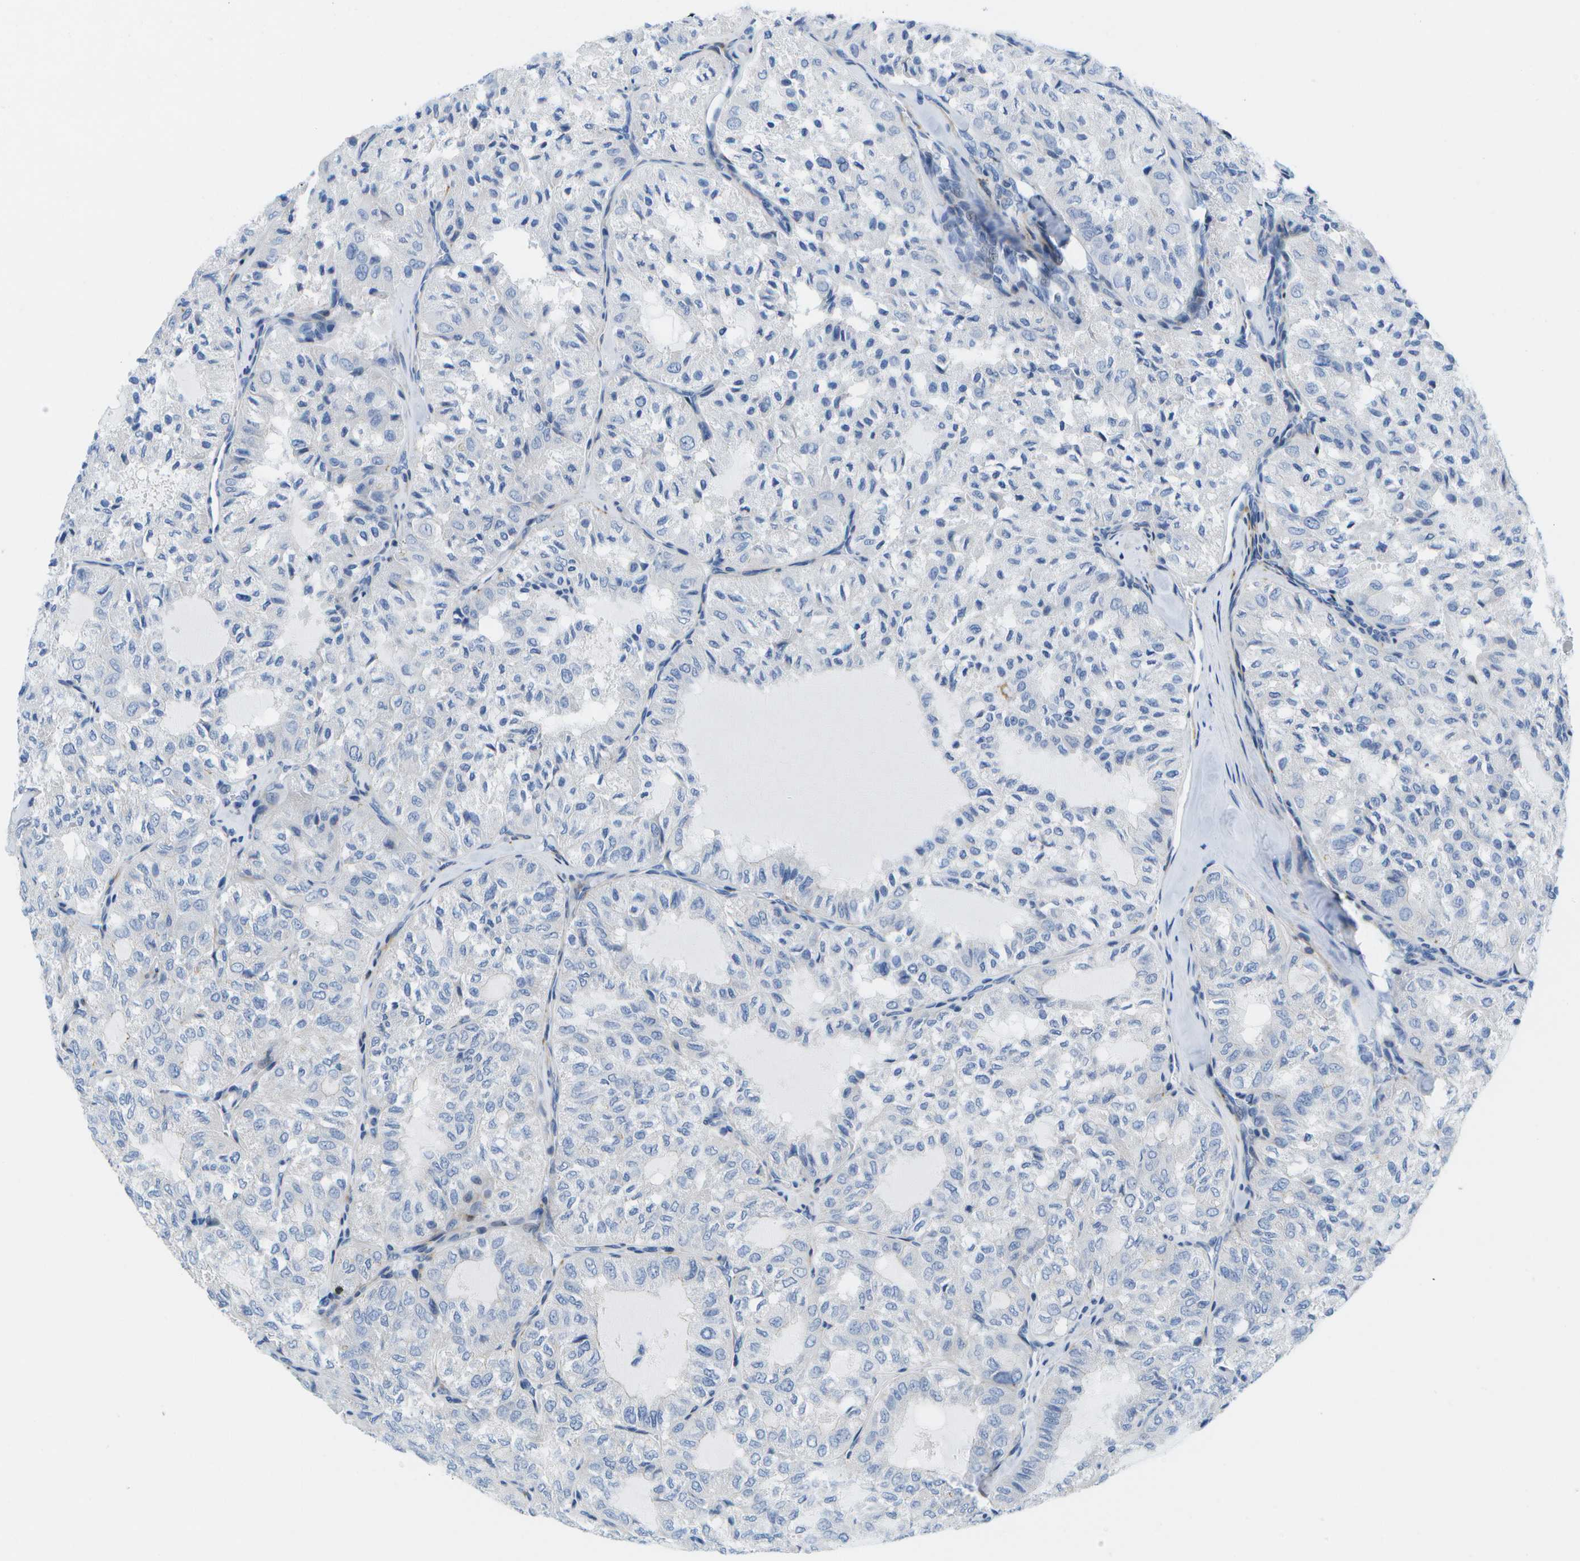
{"staining": {"intensity": "negative", "quantity": "none", "location": "none"}, "tissue": "thyroid cancer", "cell_type": "Tumor cells", "image_type": "cancer", "snomed": [{"axis": "morphology", "description": "Follicular adenoma carcinoma, NOS"}, {"axis": "topography", "description": "Thyroid gland"}], "caption": "IHC histopathology image of human thyroid cancer (follicular adenoma carcinoma) stained for a protein (brown), which demonstrates no staining in tumor cells. (DAB immunohistochemistry (IHC) visualized using brightfield microscopy, high magnification).", "gene": "ADGRG6", "patient": {"sex": "male", "age": 75}}